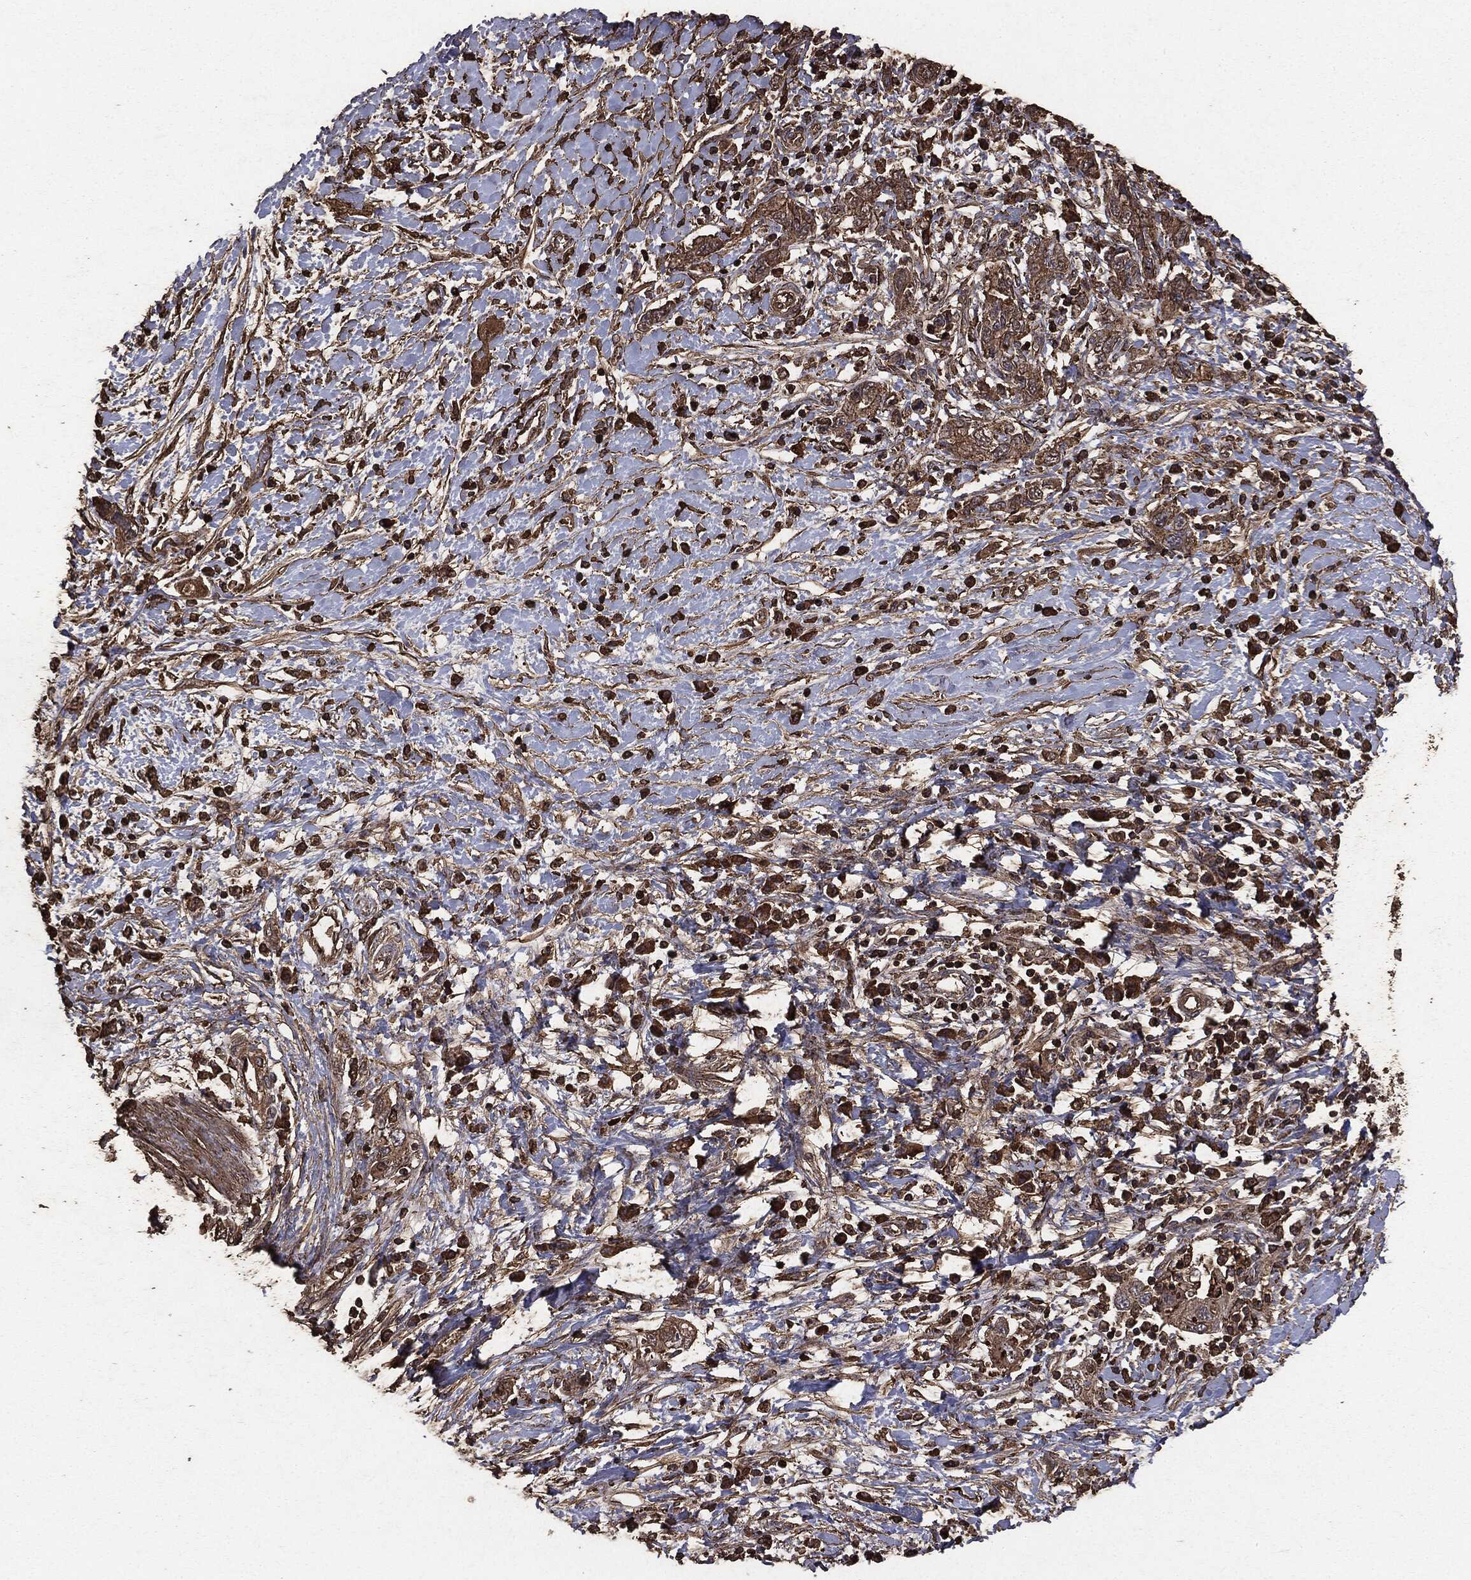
{"staining": {"intensity": "moderate", "quantity": ">75%", "location": "cytoplasmic/membranous"}, "tissue": "pancreatic cancer", "cell_type": "Tumor cells", "image_type": "cancer", "snomed": [{"axis": "morphology", "description": "Adenocarcinoma, NOS"}, {"axis": "topography", "description": "Pancreas"}], "caption": "Protein positivity by immunohistochemistry (IHC) displays moderate cytoplasmic/membranous positivity in about >75% of tumor cells in pancreatic cancer (adenocarcinoma). (brown staining indicates protein expression, while blue staining denotes nuclei).", "gene": "MTOR", "patient": {"sex": "female", "age": 73}}